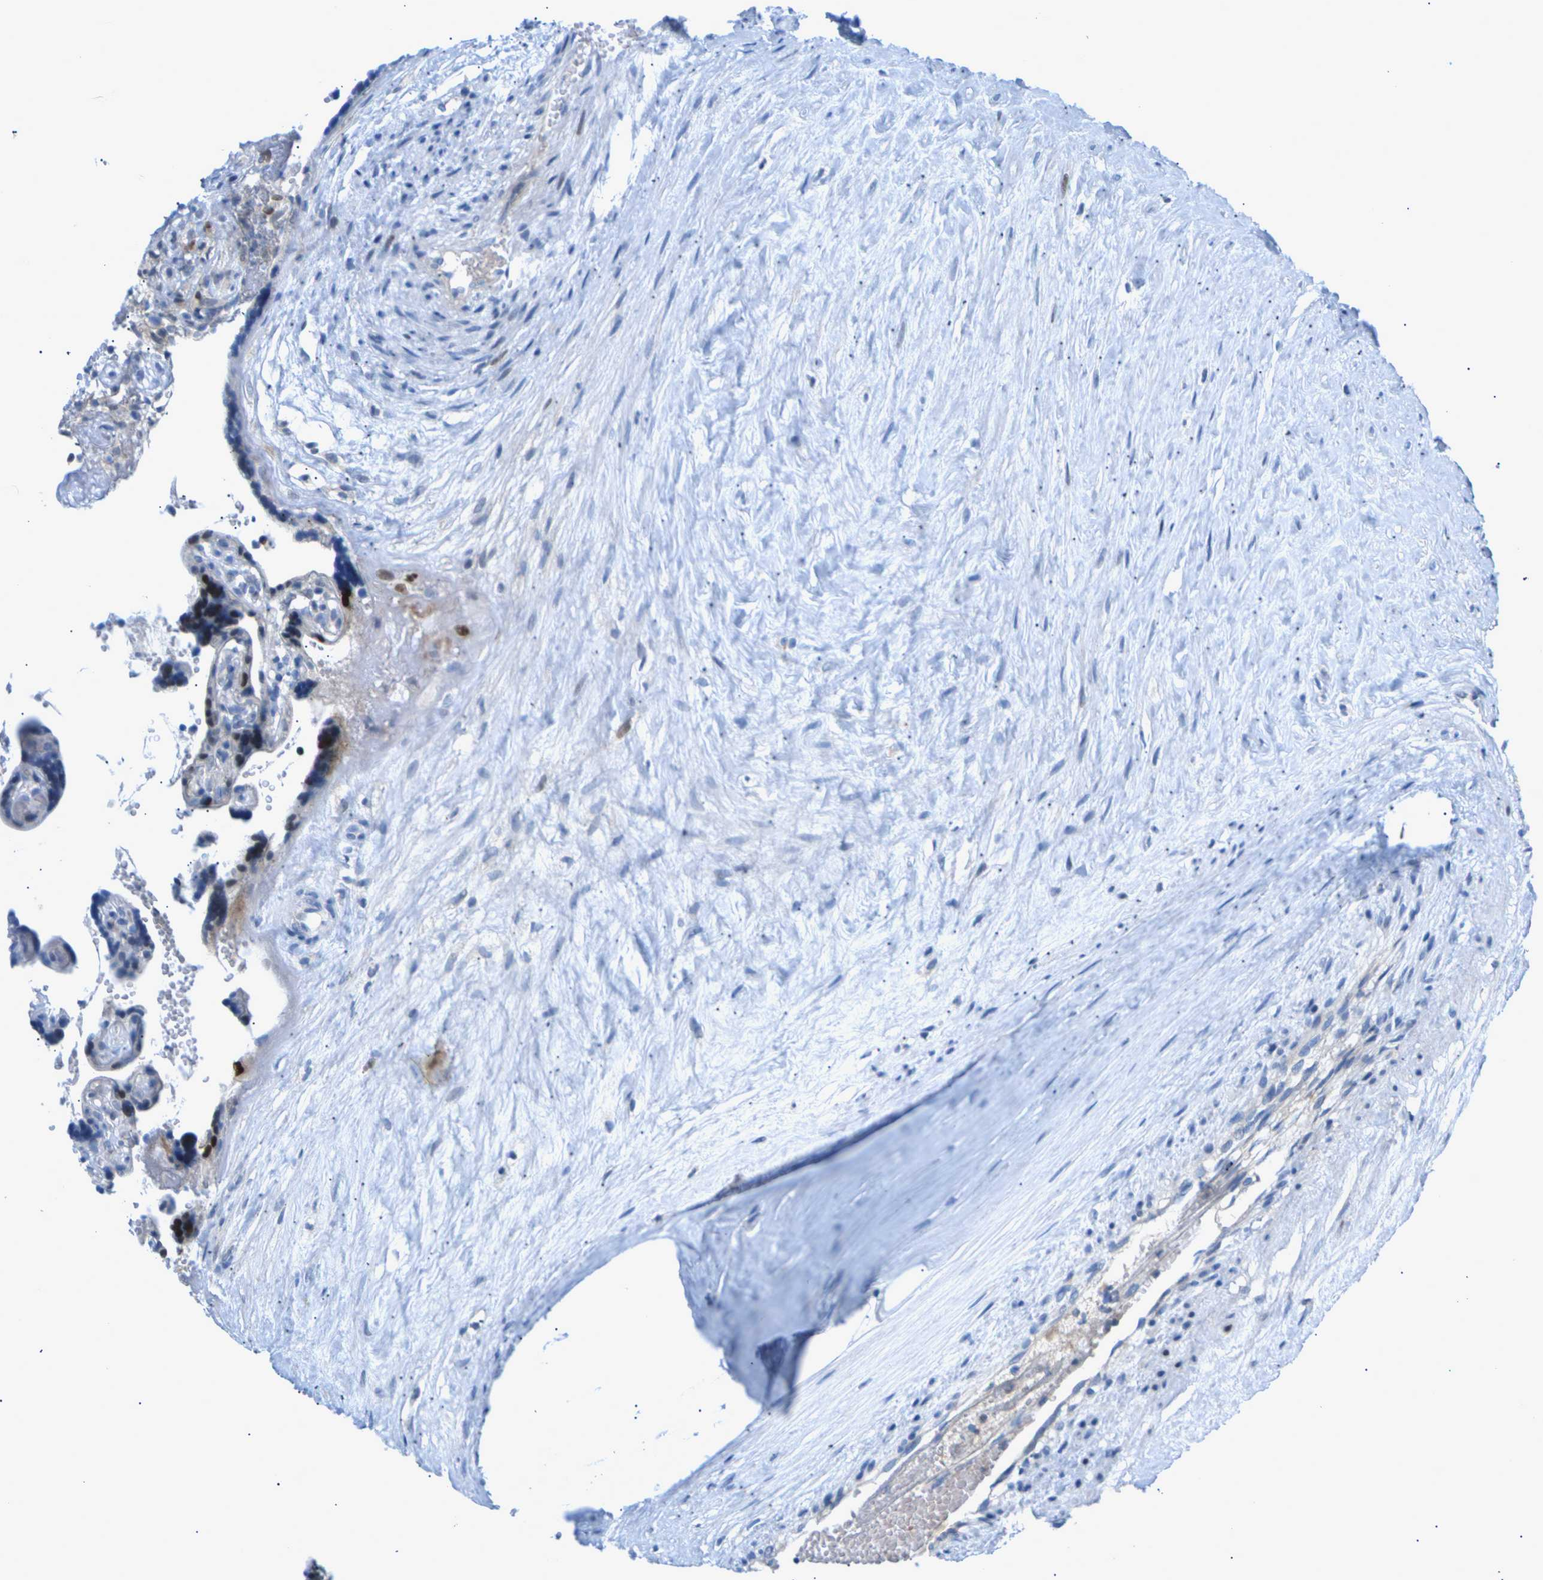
{"staining": {"intensity": "strong", "quantity": "25%-75%", "location": "nuclear"}, "tissue": "placenta", "cell_type": "Trophoblastic cells", "image_type": "normal", "snomed": [{"axis": "morphology", "description": "Normal tissue, NOS"}, {"axis": "topography", "description": "Placenta"}], "caption": "Immunohistochemical staining of benign human placenta demonstrates strong nuclear protein staining in about 25%-75% of trophoblastic cells.", "gene": "RPS6KA3", "patient": {"sex": "female", "age": 30}}